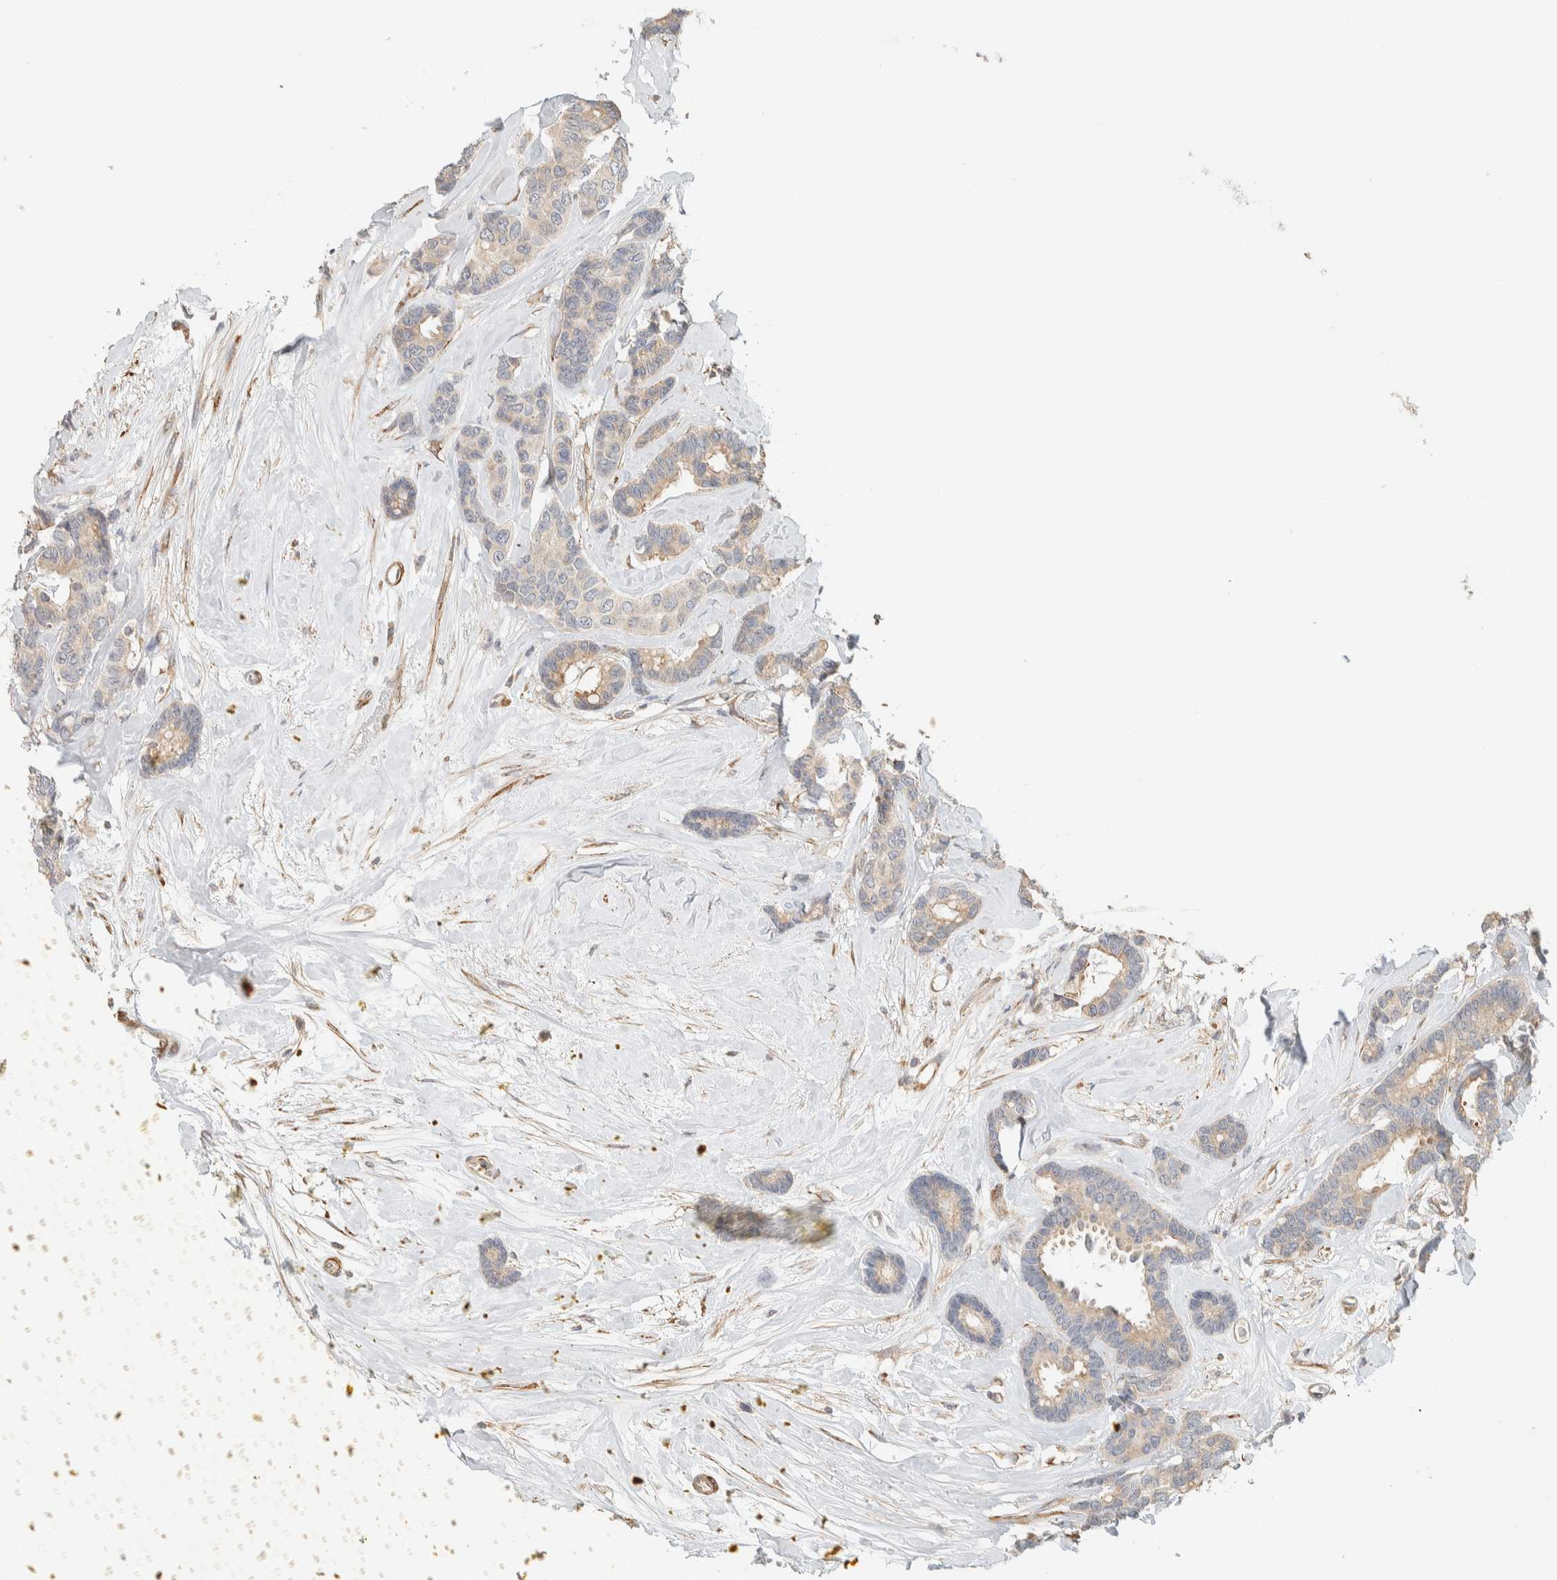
{"staining": {"intensity": "weak", "quantity": "25%-75%", "location": "cytoplasmic/membranous"}, "tissue": "breast cancer", "cell_type": "Tumor cells", "image_type": "cancer", "snomed": [{"axis": "morphology", "description": "Duct carcinoma"}, {"axis": "topography", "description": "Breast"}], "caption": "The histopathology image reveals staining of invasive ductal carcinoma (breast), revealing weak cytoplasmic/membranous protein positivity (brown color) within tumor cells.", "gene": "KLHL40", "patient": {"sex": "female", "age": 87}}